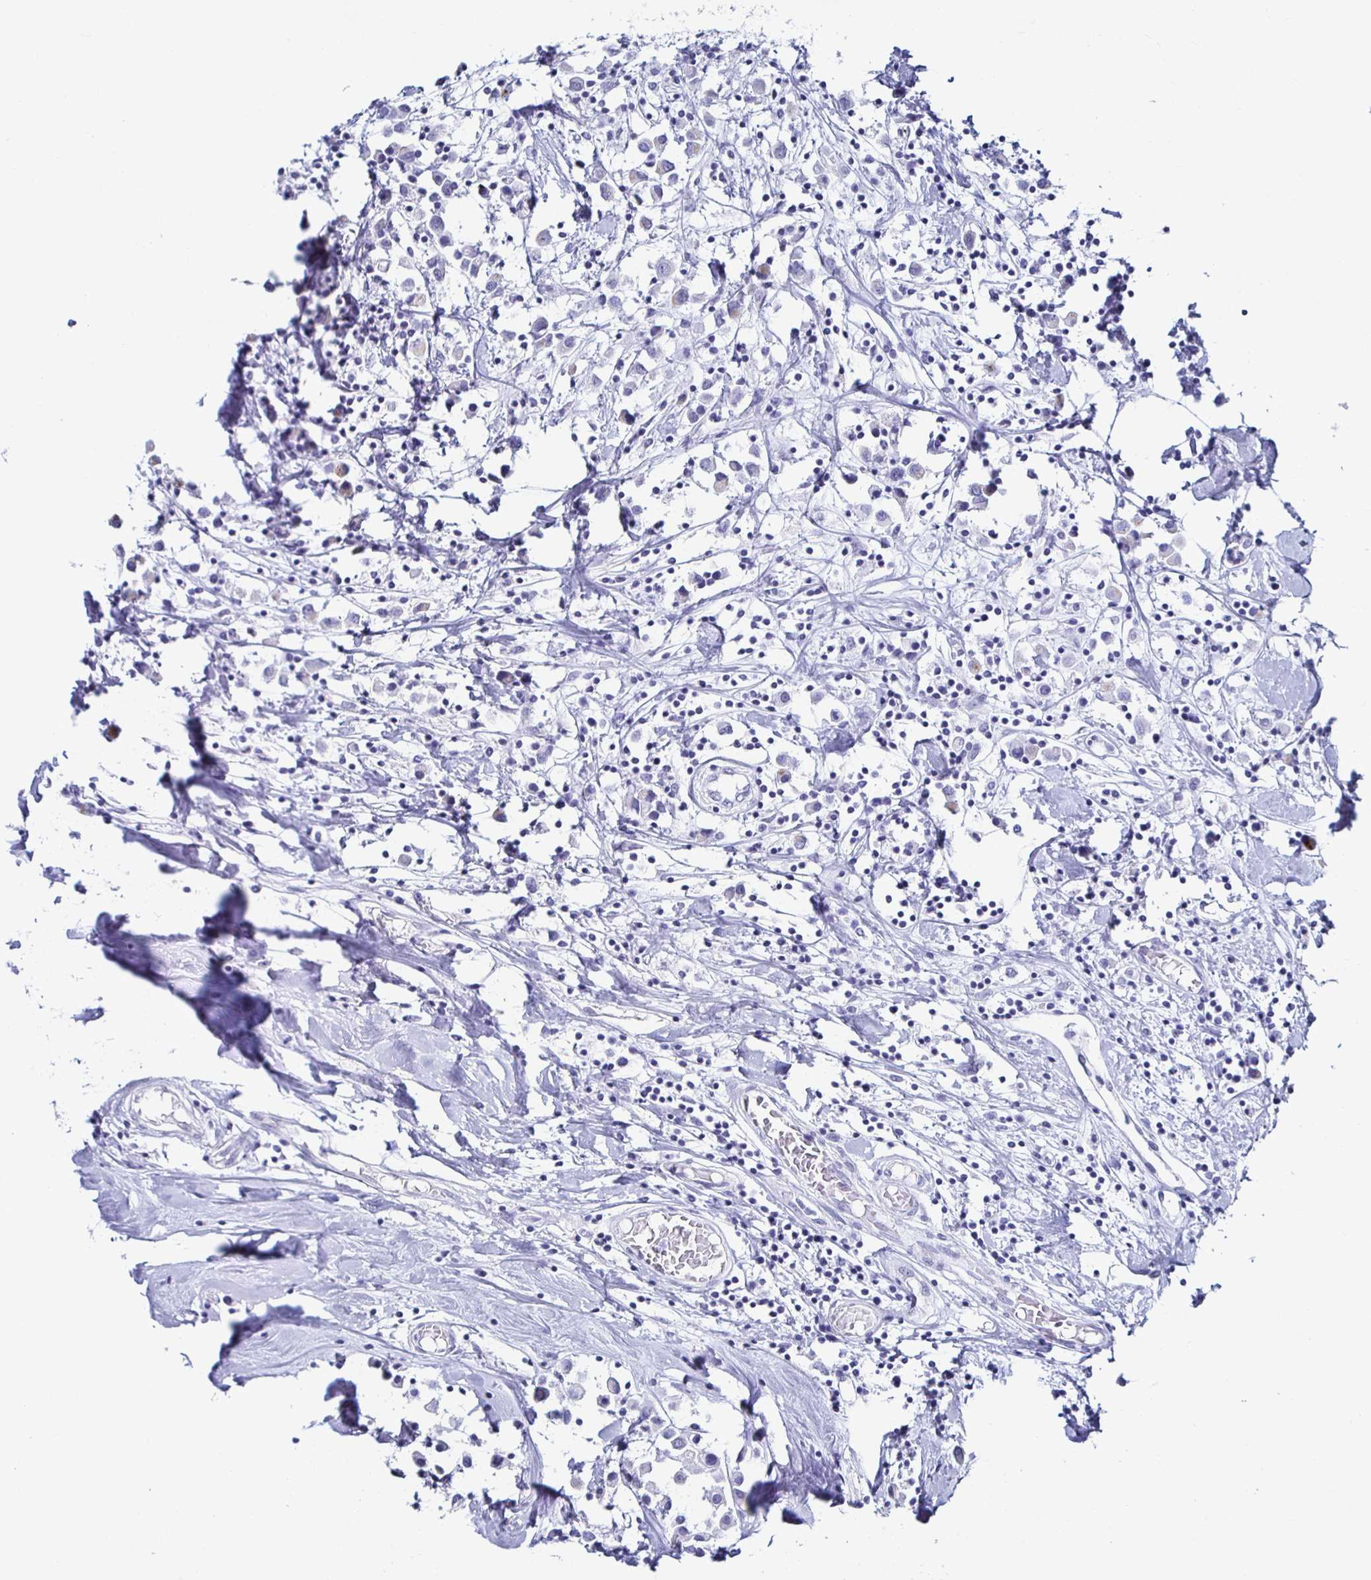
{"staining": {"intensity": "negative", "quantity": "none", "location": "none"}, "tissue": "breast cancer", "cell_type": "Tumor cells", "image_type": "cancer", "snomed": [{"axis": "morphology", "description": "Duct carcinoma"}, {"axis": "topography", "description": "Breast"}], "caption": "Protein analysis of breast cancer (infiltrating ductal carcinoma) exhibits no significant positivity in tumor cells.", "gene": "KRT4", "patient": {"sex": "female", "age": 61}}